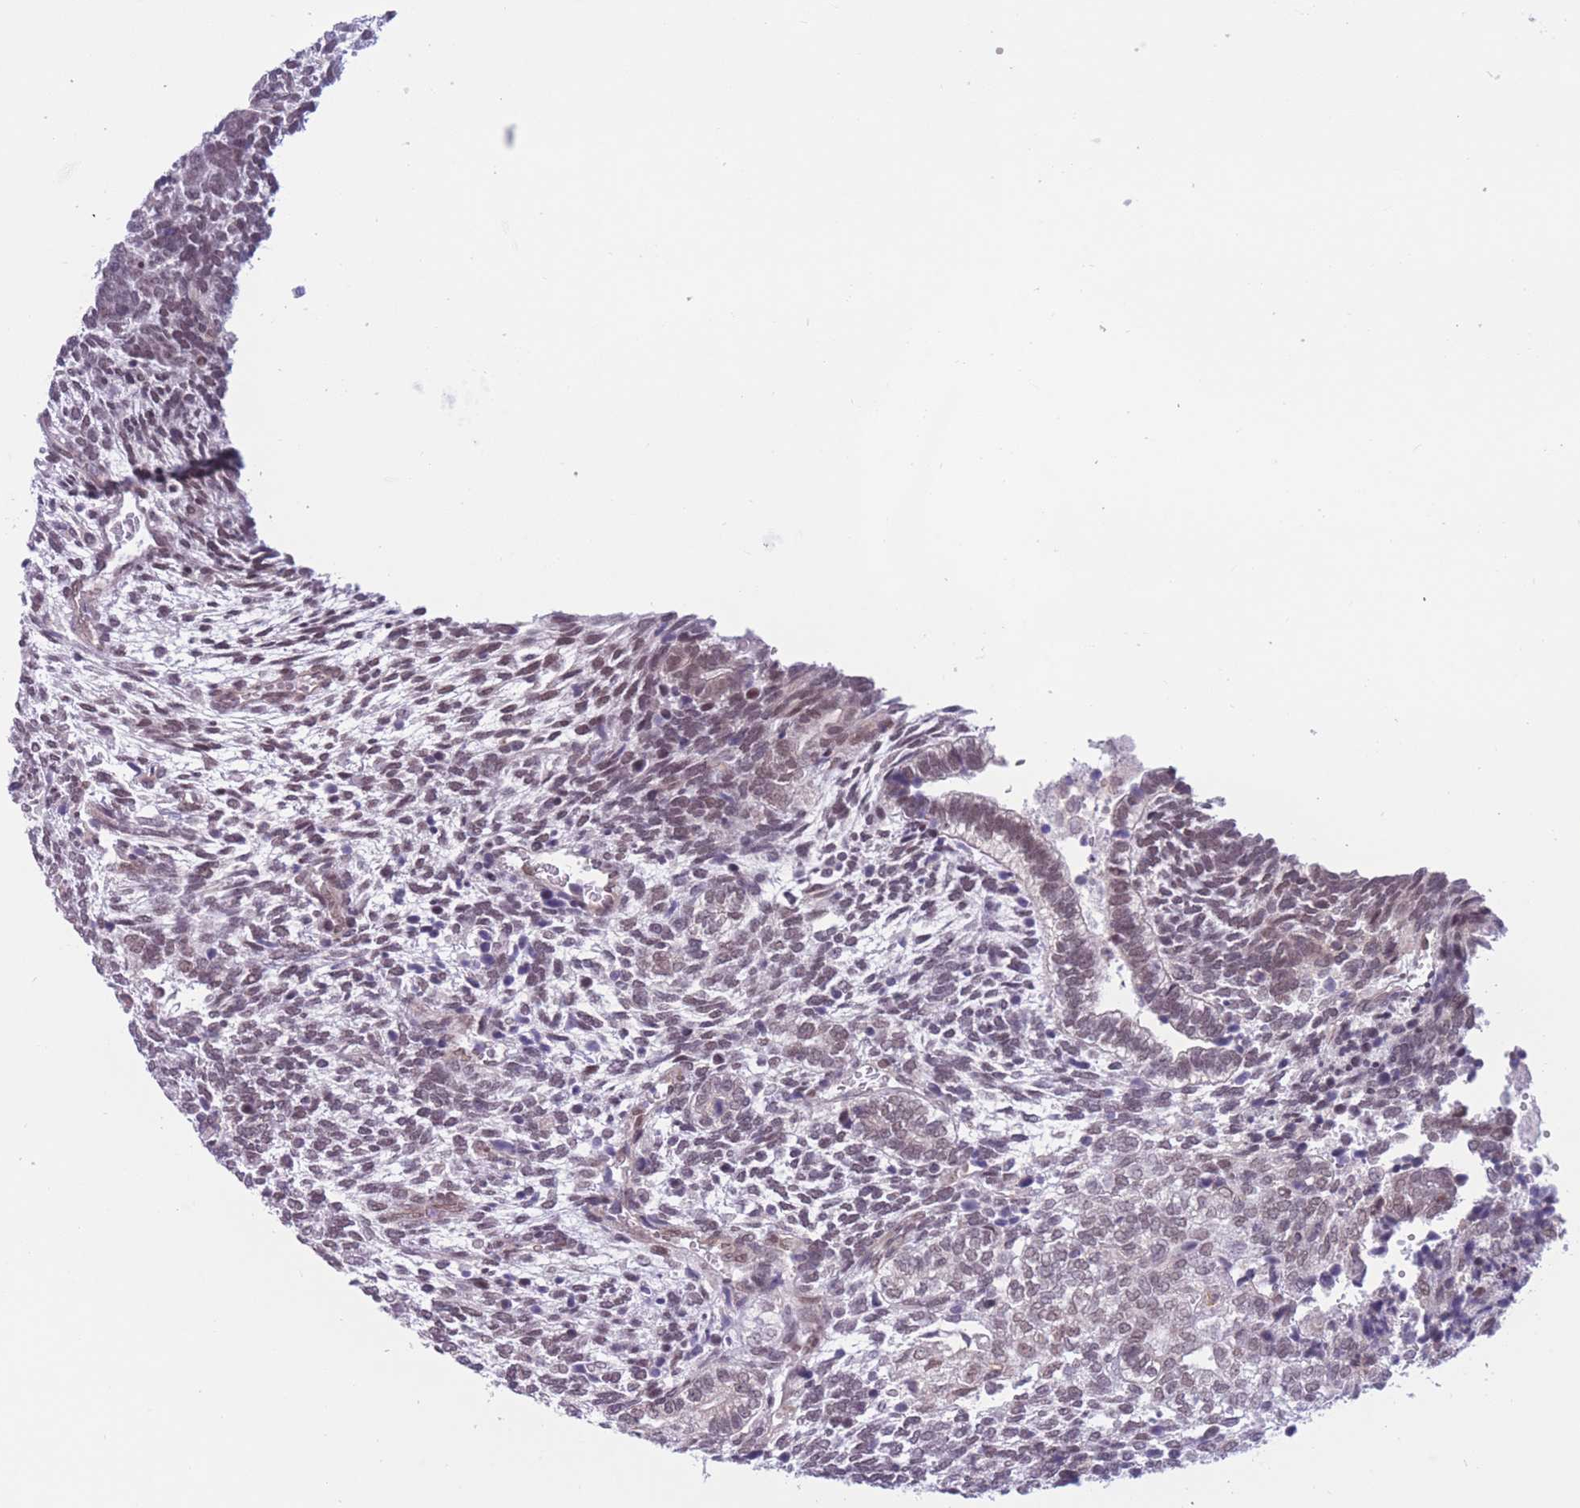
{"staining": {"intensity": "weak", "quantity": "<25%", "location": "nuclear"}, "tissue": "testis cancer", "cell_type": "Tumor cells", "image_type": "cancer", "snomed": [{"axis": "morphology", "description": "Carcinoma, Embryonal, NOS"}, {"axis": "topography", "description": "Testis"}], "caption": "This is a histopathology image of immunohistochemistry (IHC) staining of testis cancer (embryonal carcinoma), which shows no staining in tumor cells.", "gene": "PODXL", "patient": {"sex": "male", "age": 23}}